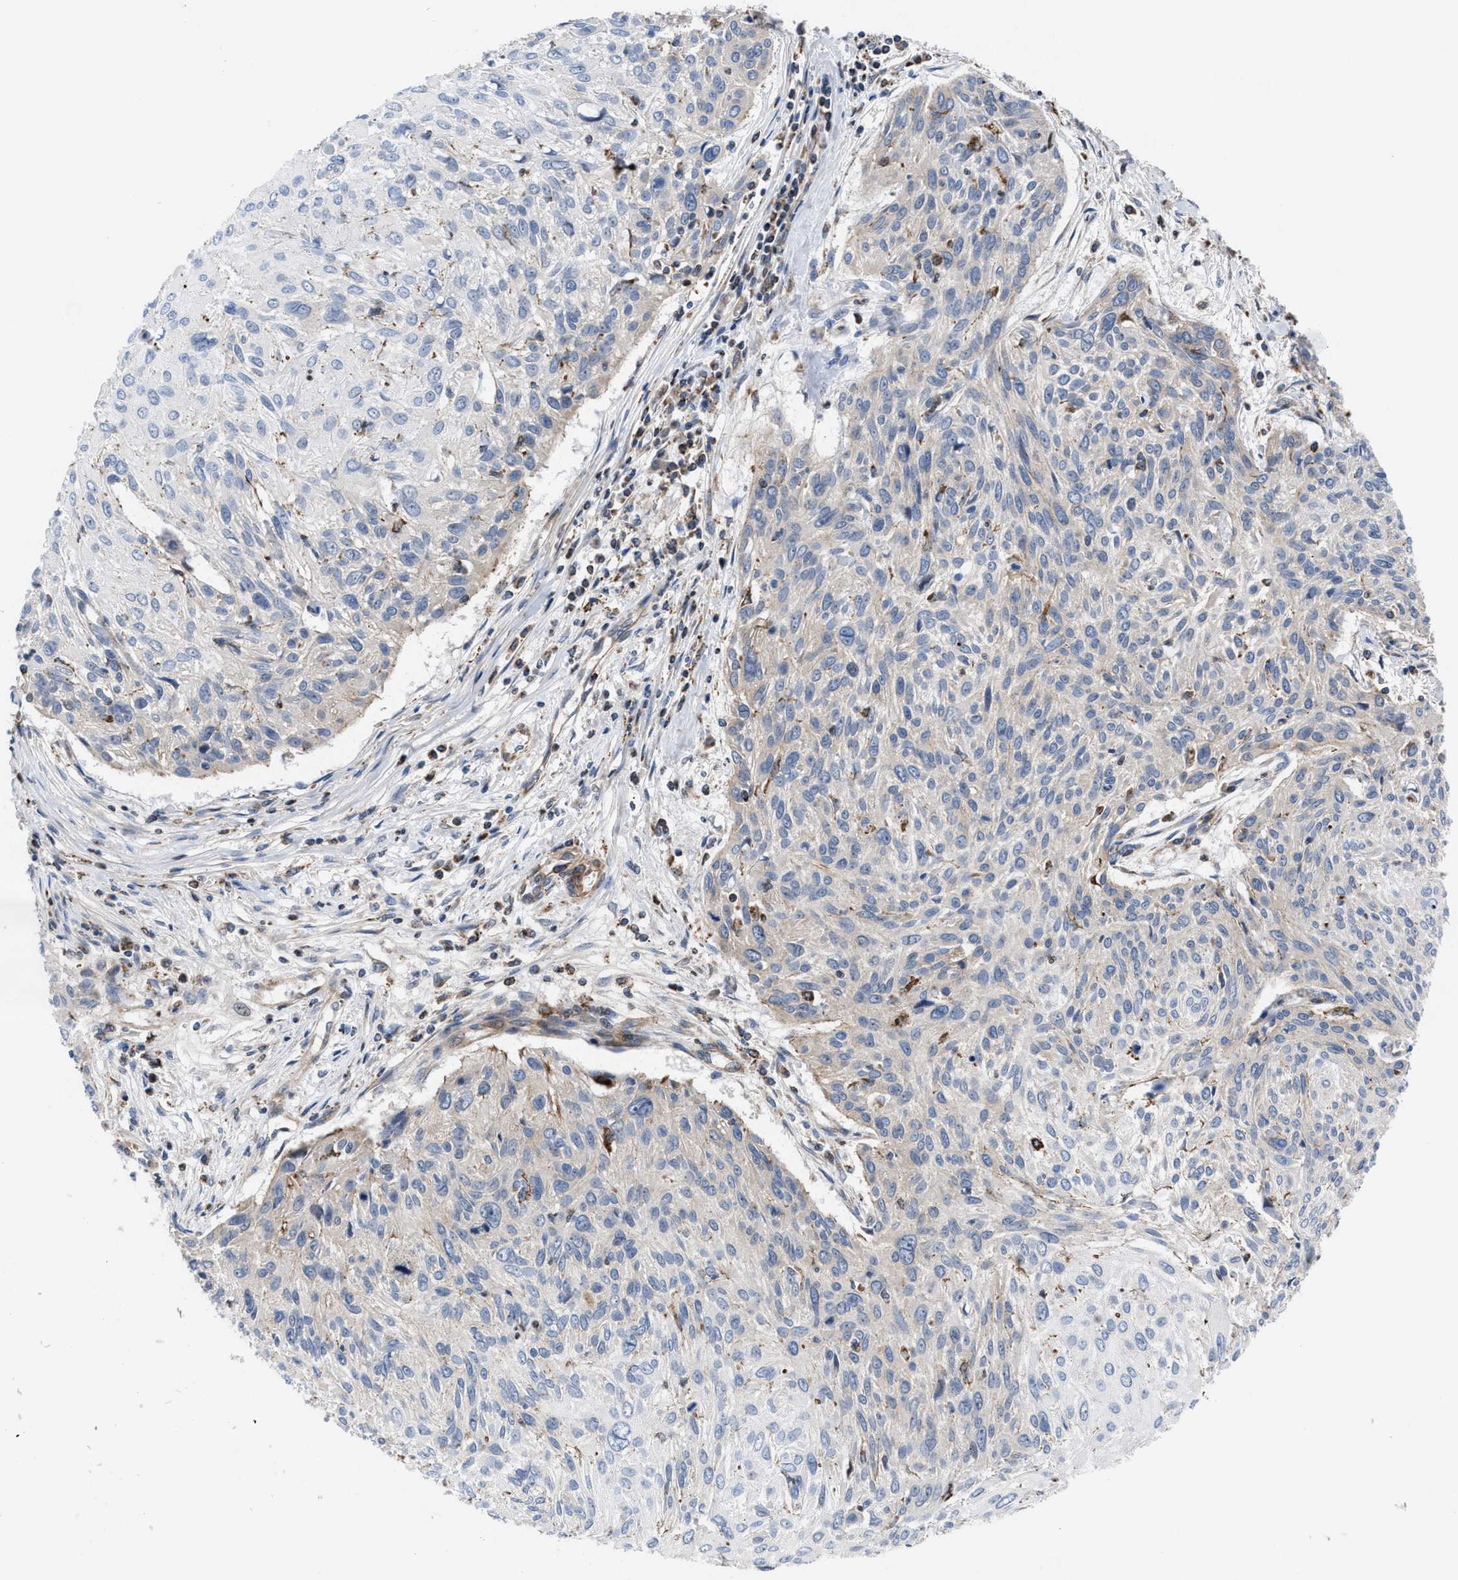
{"staining": {"intensity": "negative", "quantity": "none", "location": "none"}, "tissue": "cervical cancer", "cell_type": "Tumor cells", "image_type": "cancer", "snomed": [{"axis": "morphology", "description": "Squamous cell carcinoma, NOS"}, {"axis": "topography", "description": "Cervix"}], "caption": "Photomicrograph shows no protein expression in tumor cells of cervical squamous cell carcinoma tissue.", "gene": "PRR15L", "patient": {"sex": "female", "age": 51}}